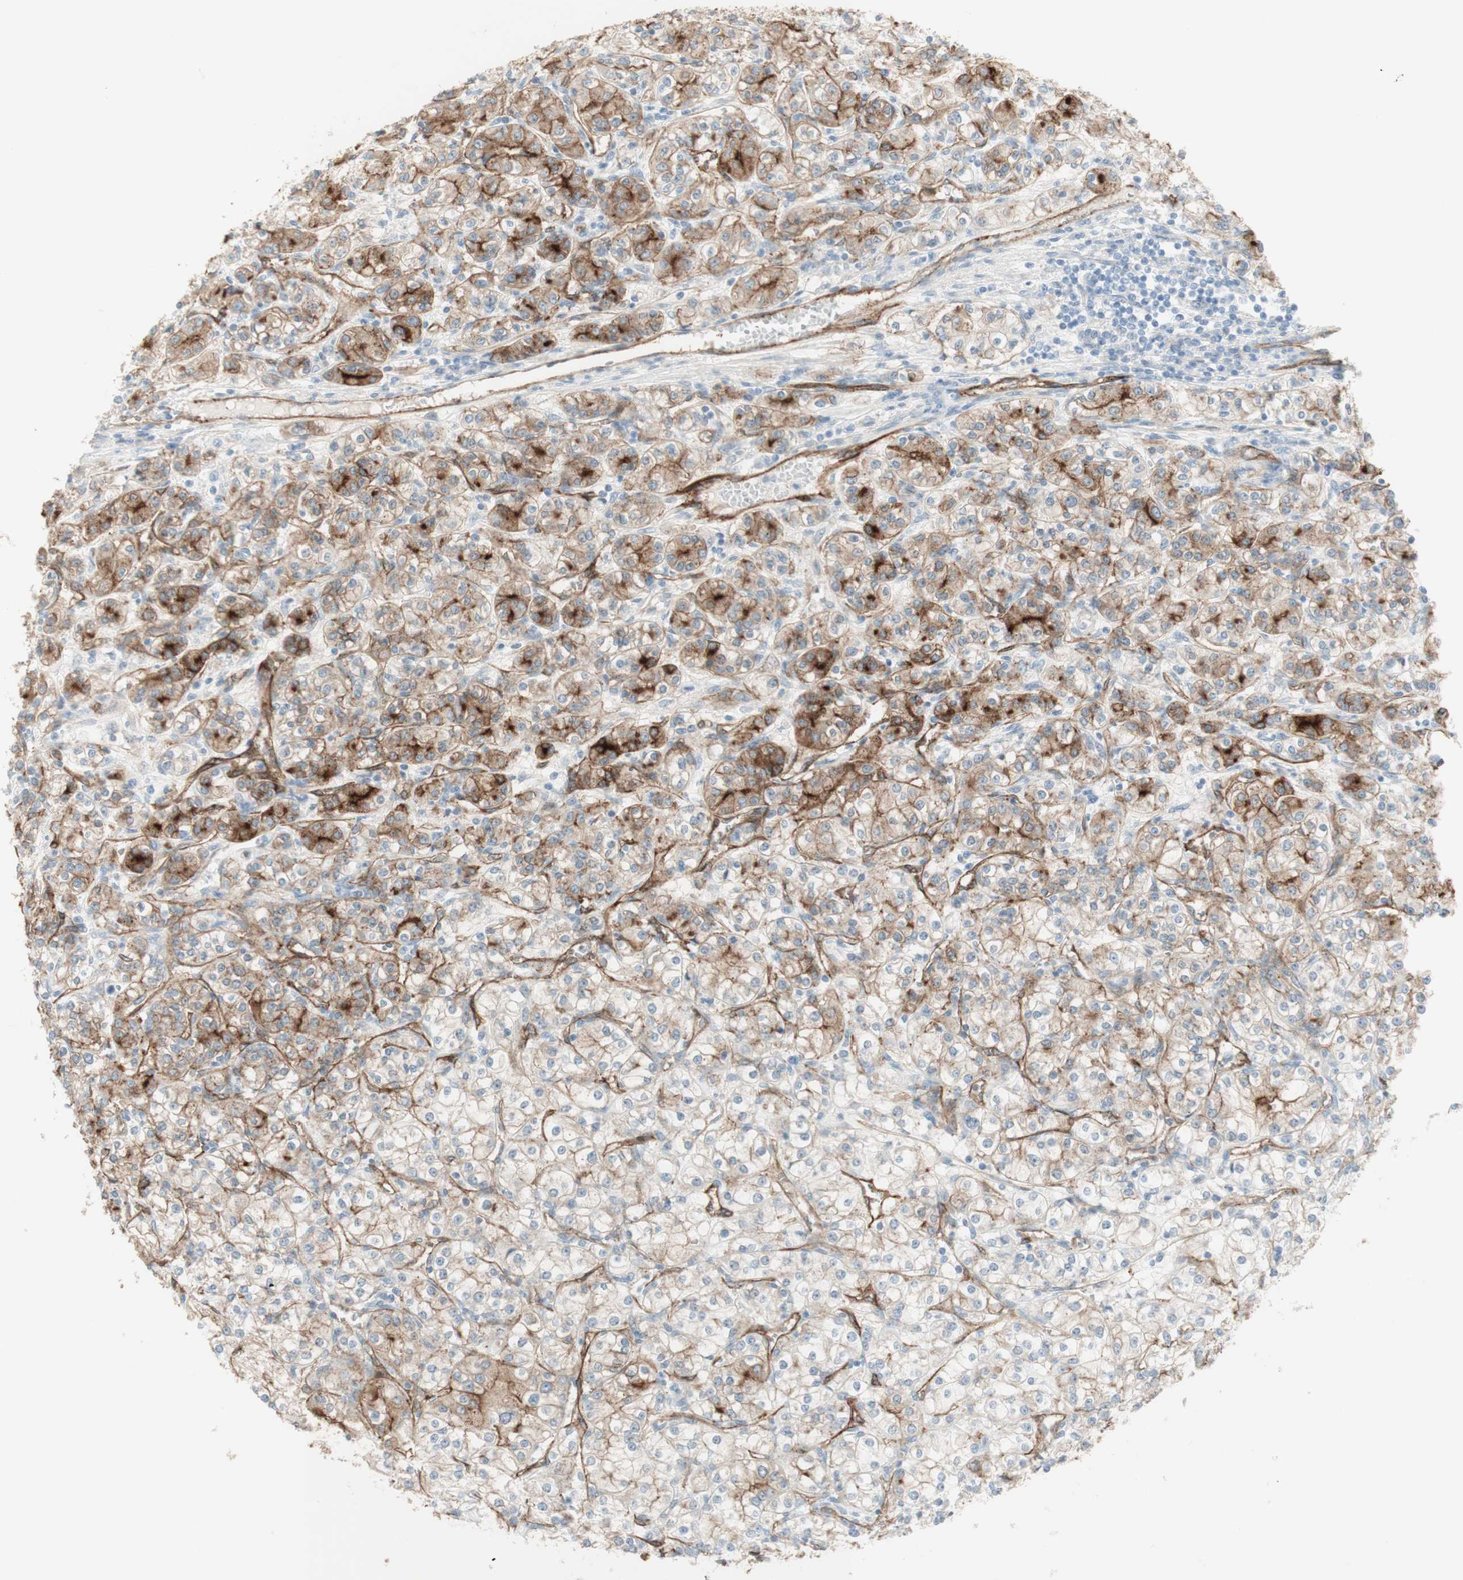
{"staining": {"intensity": "moderate", "quantity": "25%-75%", "location": "cytoplasmic/membranous"}, "tissue": "renal cancer", "cell_type": "Tumor cells", "image_type": "cancer", "snomed": [{"axis": "morphology", "description": "Adenocarcinoma, NOS"}, {"axis": "topography", "description": "Kidney"}], "caption": "IHC histopathology image of human adenocarcinoma (renal) stained for a protein (brown), which exhibits medium levels of moderate cytoplasmic/membranous staining in approximately 25%-75% of tumor cells.", "gene": "MYO6", "patient": {"sex": "male", "age": 77}}